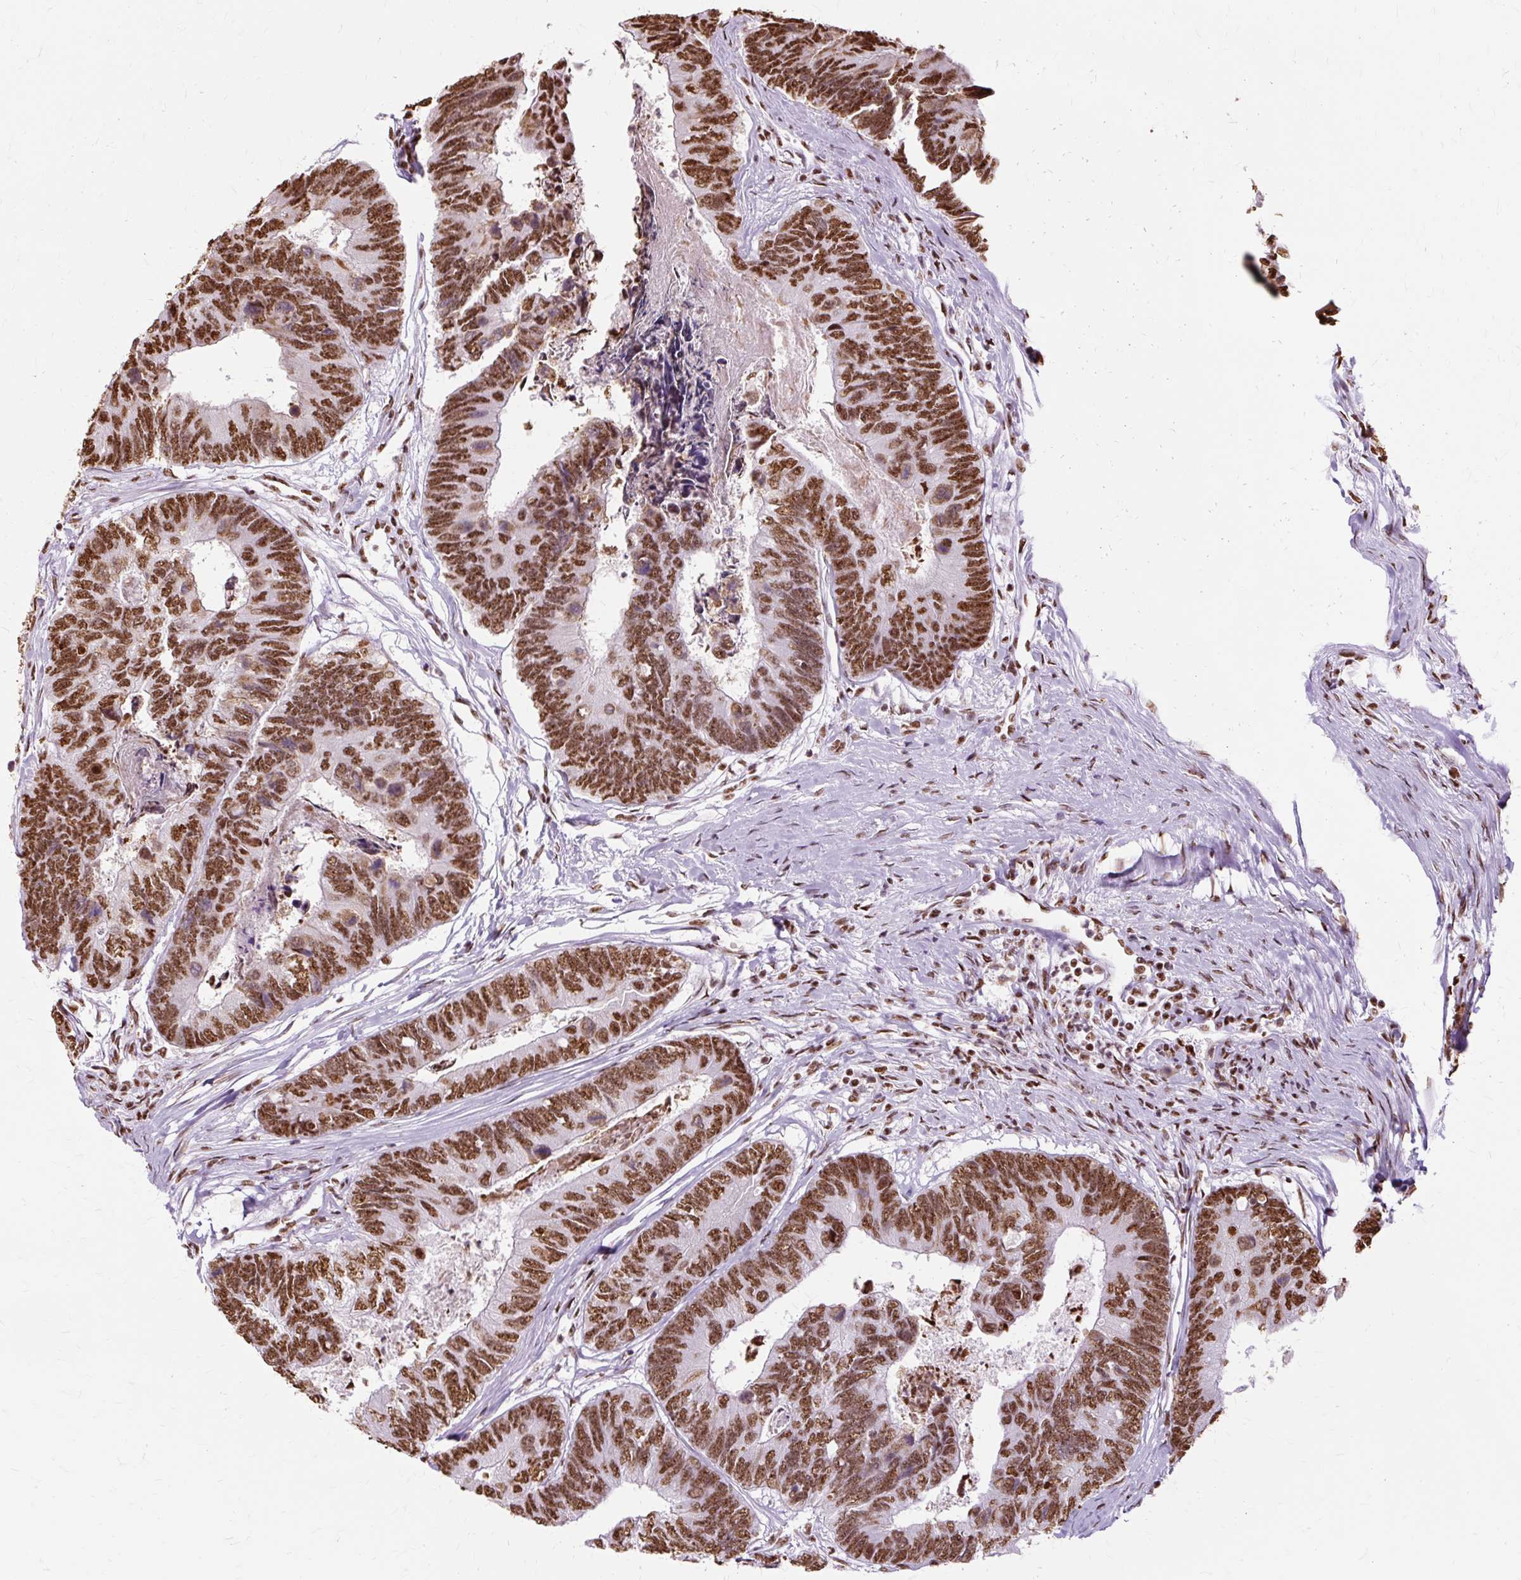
{"staining": {"intensity": "strong", "quantity": ">75%", "location": "nuclear"}, "tissue": "colorectal cancer", "cell_type": "Tumor cells", "image_type": "cancer", "snomed": [{"axis": "morphology", "description": "Adenocarcinoma, NOS"}, {"axis": "topography", "description": "Colon"}], "caption": "Human colorectal adenocarcinoma stained with a protein marker exhibits strong staining in tumor cells.", "gene": "XRCC6", "patient": {"sex": "female", "age": 67}}